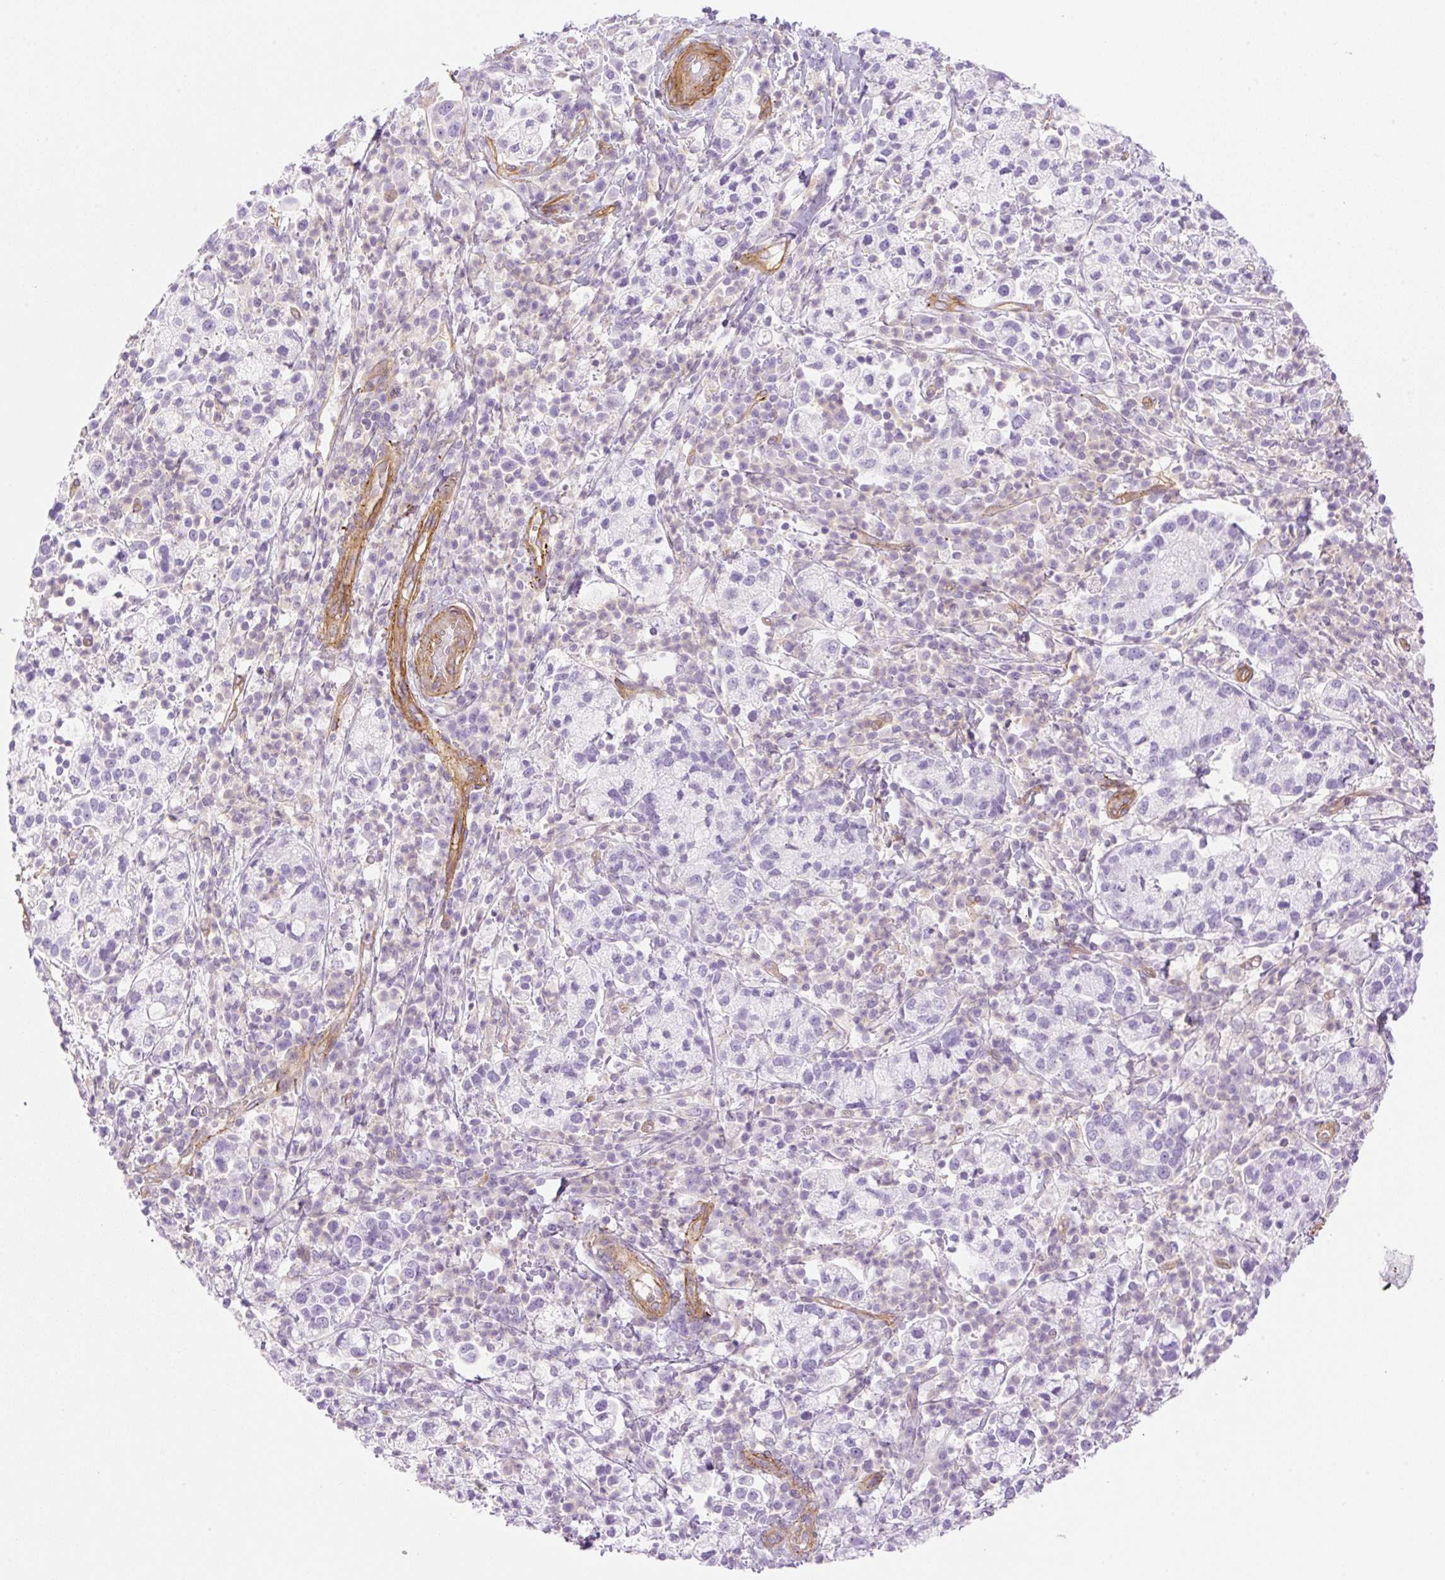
{"staining": {"intensity": "negative", "quantity": "none", "location": "none"}, "tissue": "cervical cancer", "cell_type": "Tumor cells", "image_type": "cancer", "snomed": [{"axis": "morphology", "description": "Normal tissue, NOS"}, {"axis": "morphology", "description": "Adenocarcinoma, NOS"}, {"axis": "topography", "description": "Cervix"}], "caption": "Cervical cancer was stained to show a protein in brown. There is no significant expression in tumor cells.", "gene": "EHD3", "patient": {"sex": "female", "age": 44}}